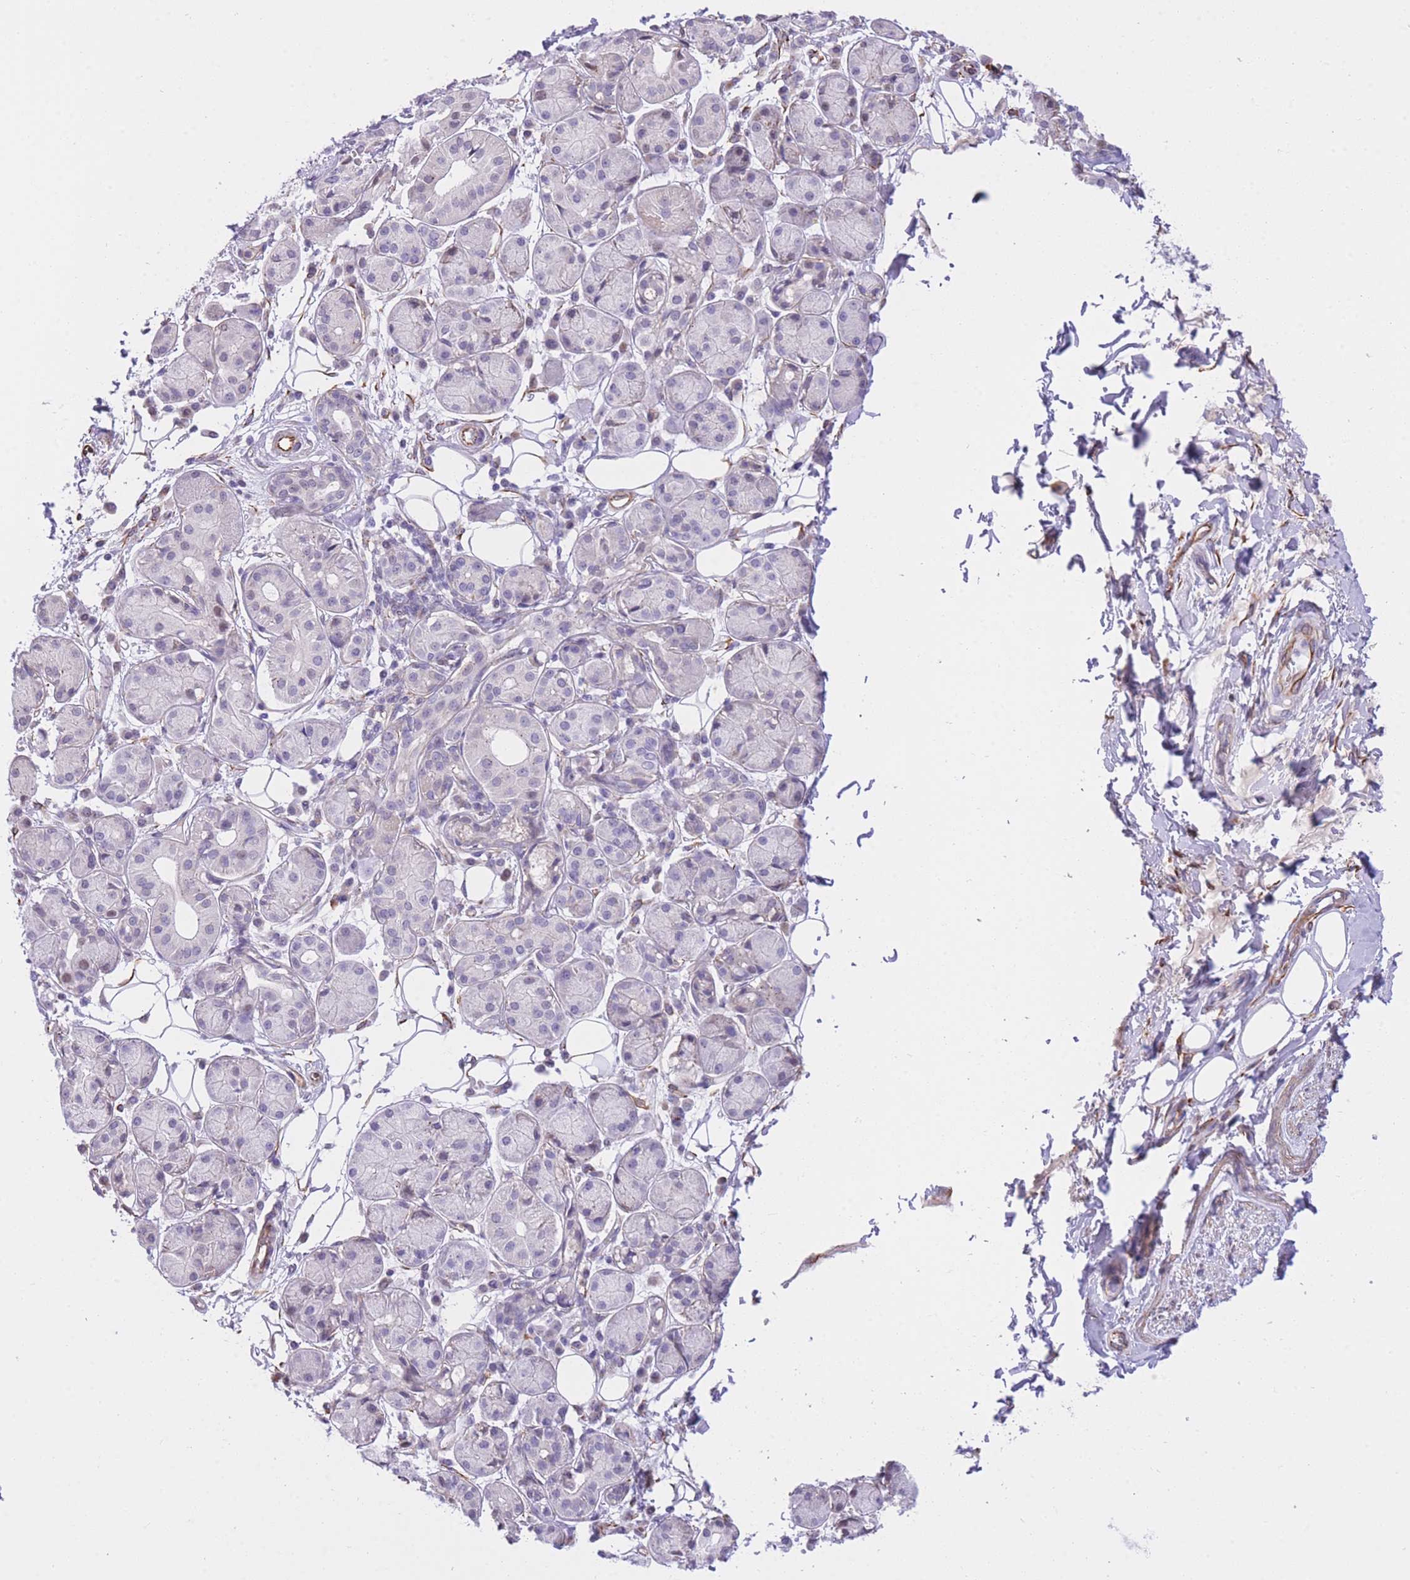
{"staining": {"intensity": "weak", "quantity": "<25%", "location": "nuclear"}, "tissue": "salivary gland", "cell_type": "Glandular cells", "image_type": "normal", "snomed": [{"axis": "morphology", "description": "Squamous cell carcinoma, NOS"}, {"axis": "topography", "description": "Skin"}, {"axis": "topography", "description": "Head-Neck"}], "caption": "Normal salivary gland was stained to show a protein in brown. There is no significant positivity in glandular cells. (DAB (3,3'-diaminobenzidine) immunohistochemistry, high magnification).", "gene": "PSG11", "patient": {"sex": "male", "age": 80}}